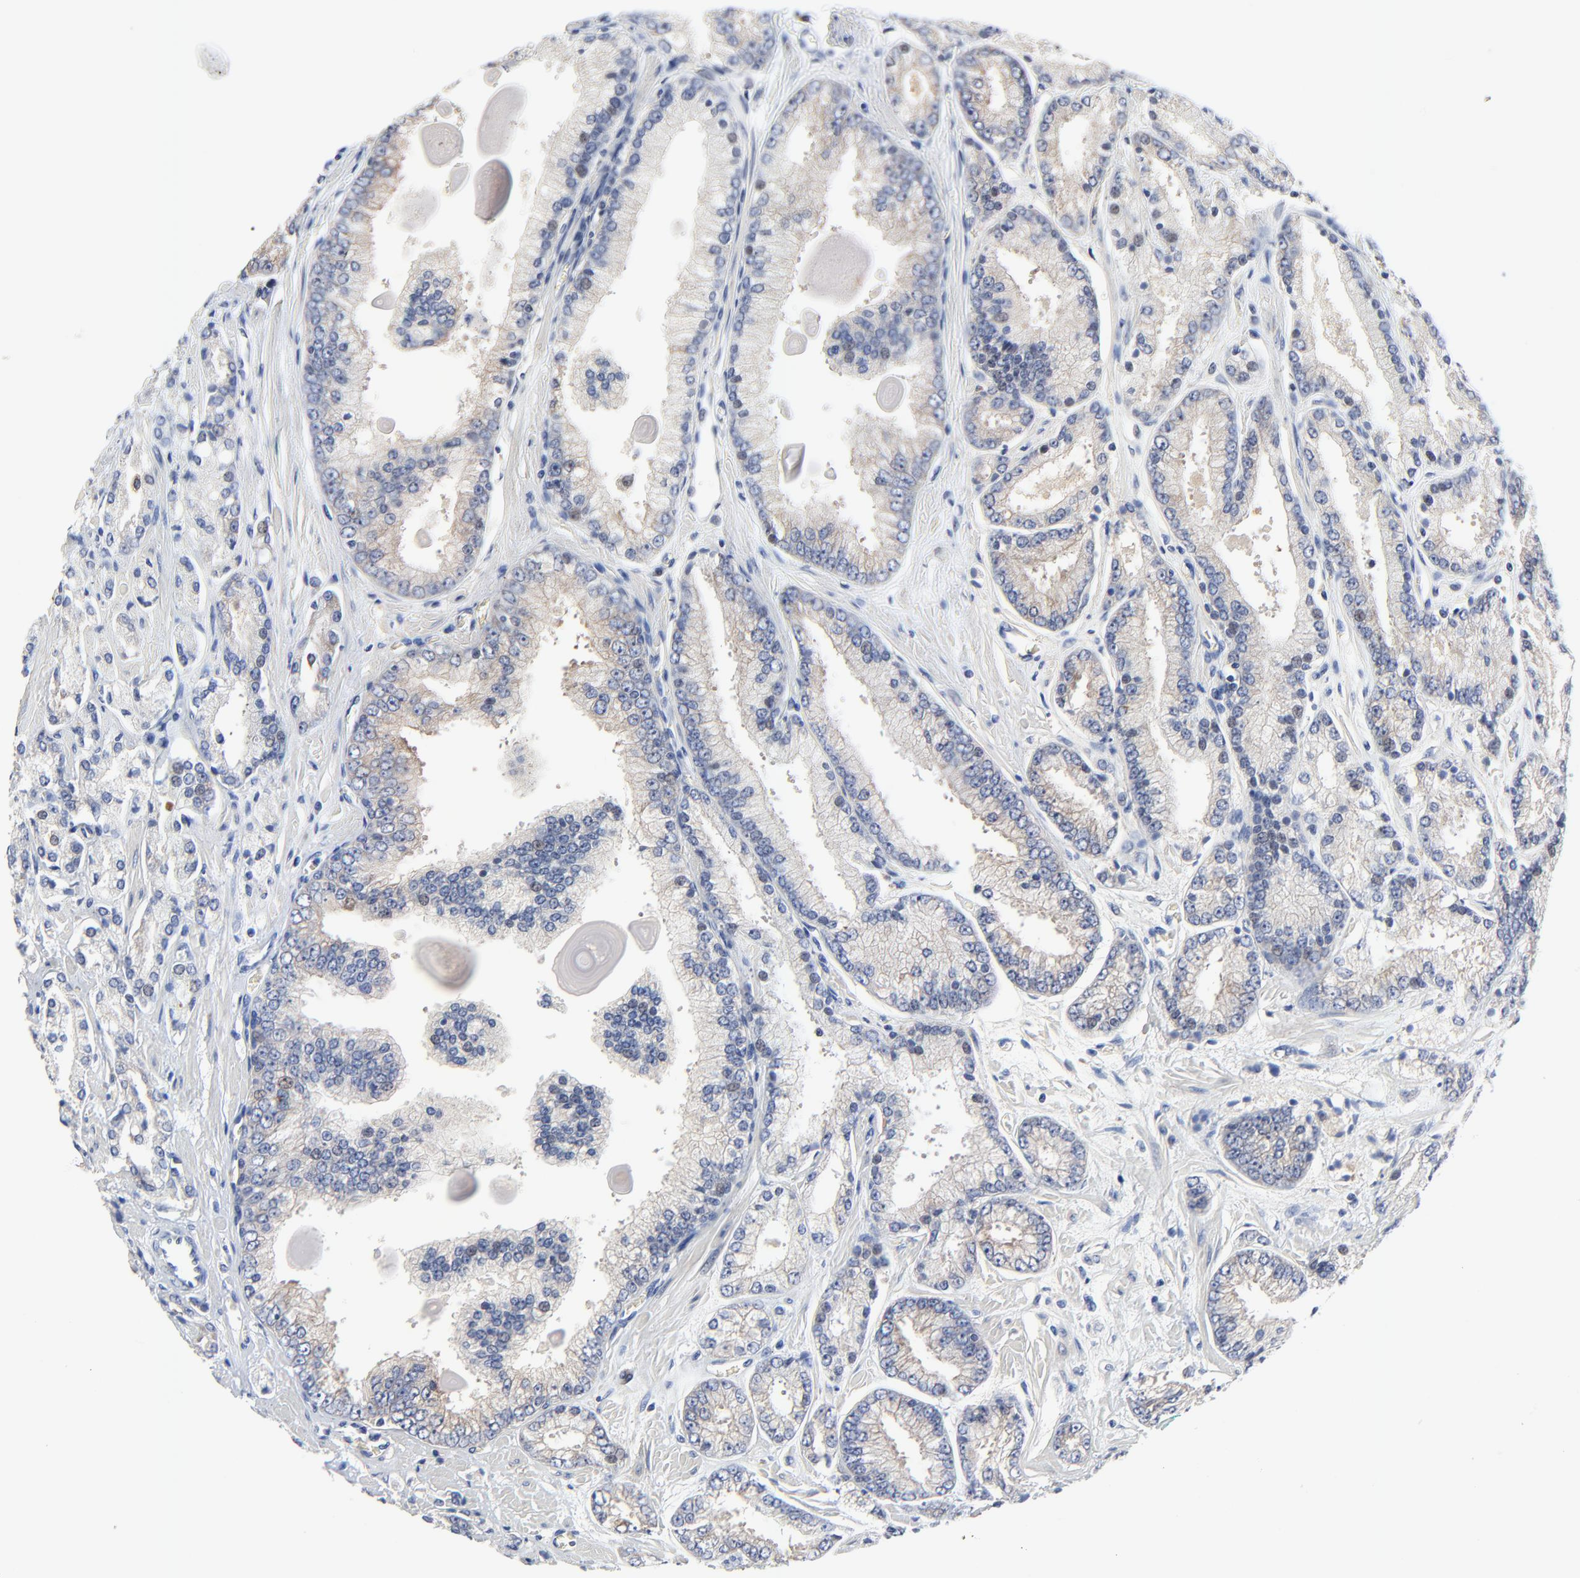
{"staining": {"intensity": "weak", "quantity": "<25%", "location": "cytoplasmic/membranous"}, "tissue": "prostate cancer", "cell_type": "Tumor cells", "image_type": "cancer", "snomed": [{"axis": "morphology", "description": "Adenocarcinoma, High grade"}, {"axis": "topography", "description": "Prostate"}], "caption": "Histopathology image shows no protein staining in tumor cells of adenocarcinoma (high-grade) (prostate) tissue. (Brightfield microscopy of DAB IHC at high magnification).", "gene": "VAV2", "patient": {"sex": "male", "age": 71}}